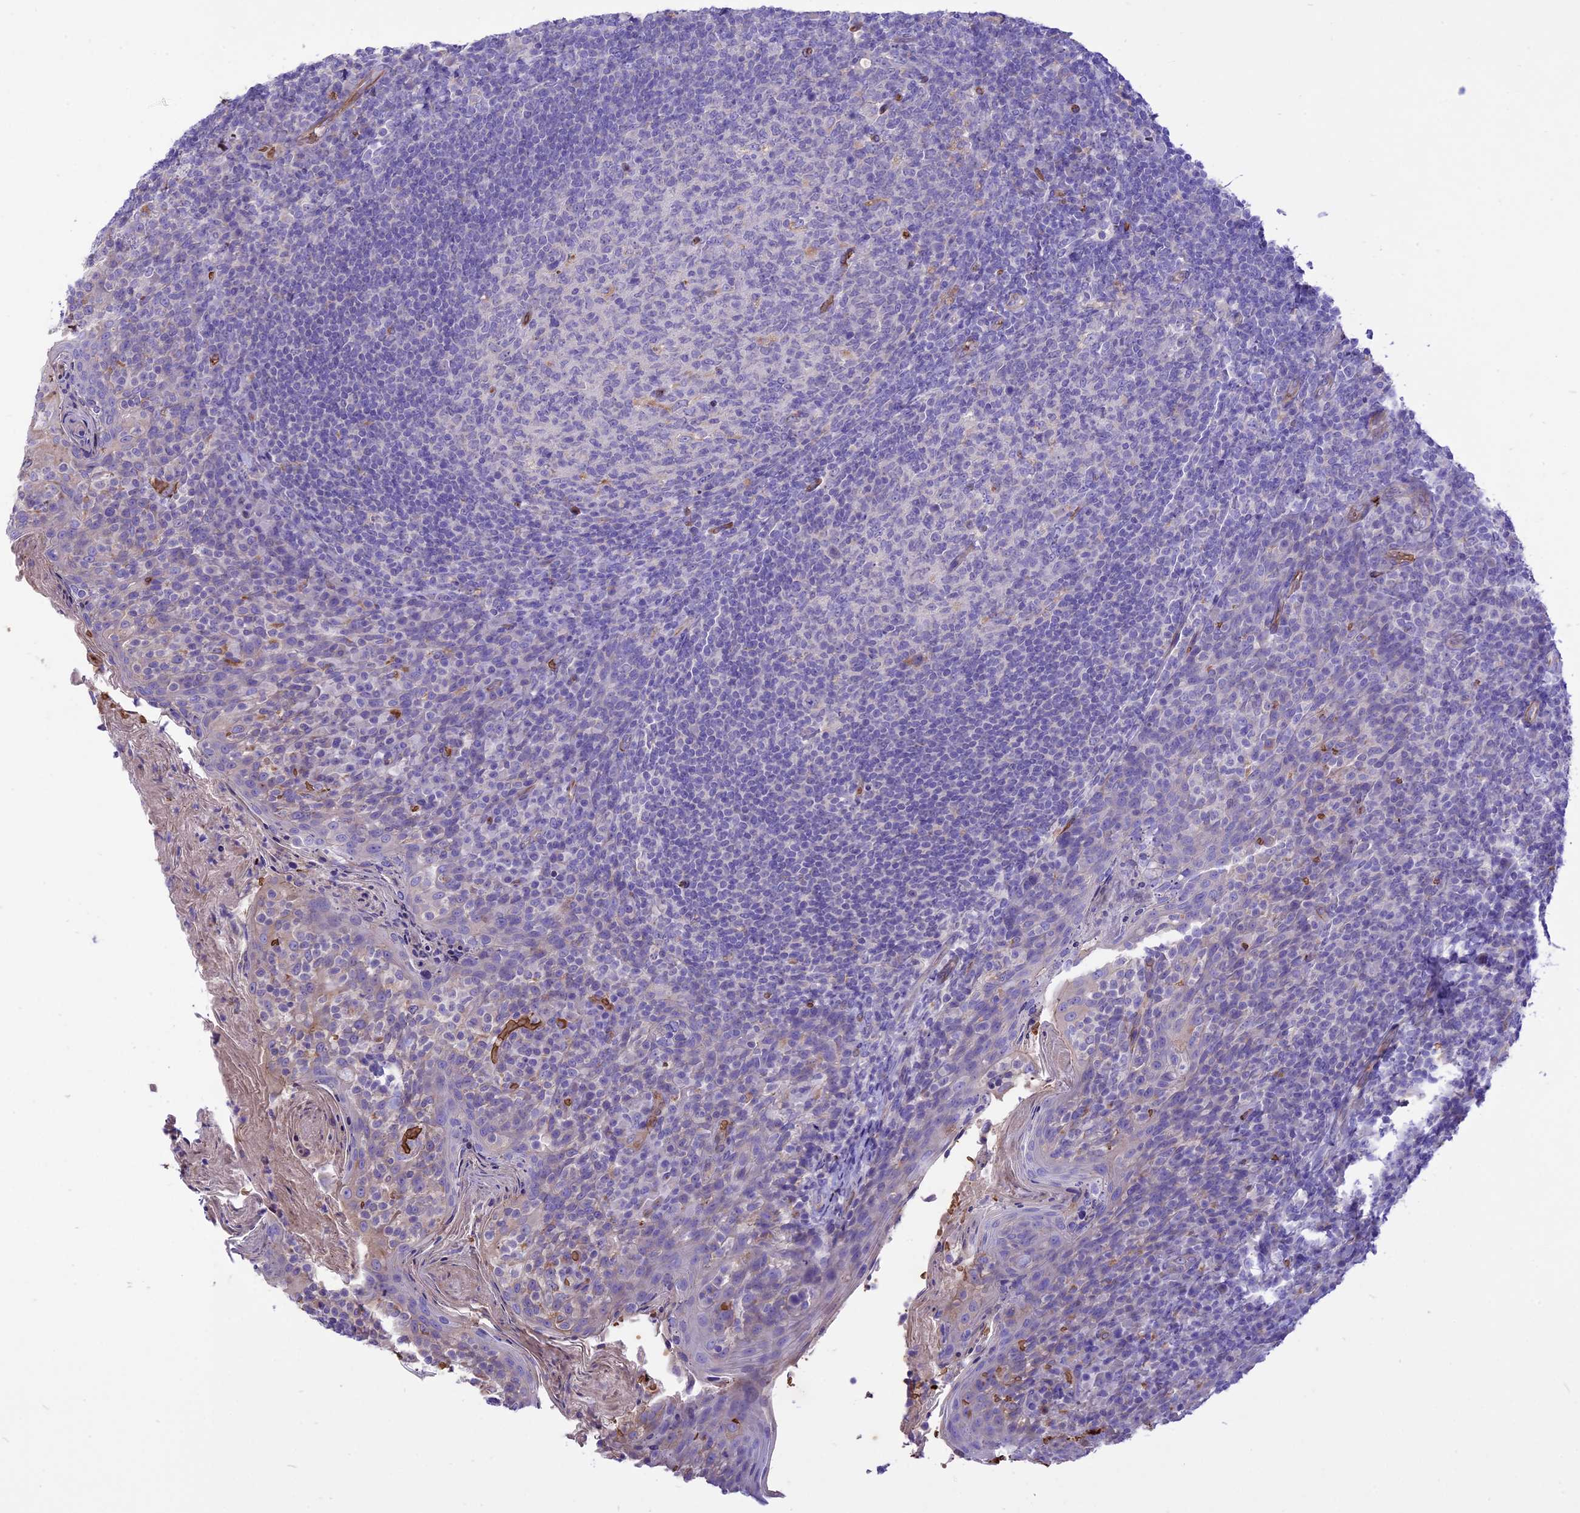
{"staining": {"intensity": "negative", "quantity": "none", "location": "none"}, "tissue": "tonsil", "cell_type": "Germinal center cells", "image_type": "normal", "snomed": [{"axis": "morphology", "description": "Normal tissue, NOS"}, {"axis": "topography", "description": "Tonsil"}], "caption": "Micrograph shows no protein expression in germinal center cells of normal tonsil.", "gene": "TTC4", "patient": {"sex": "female", "age": 10}}